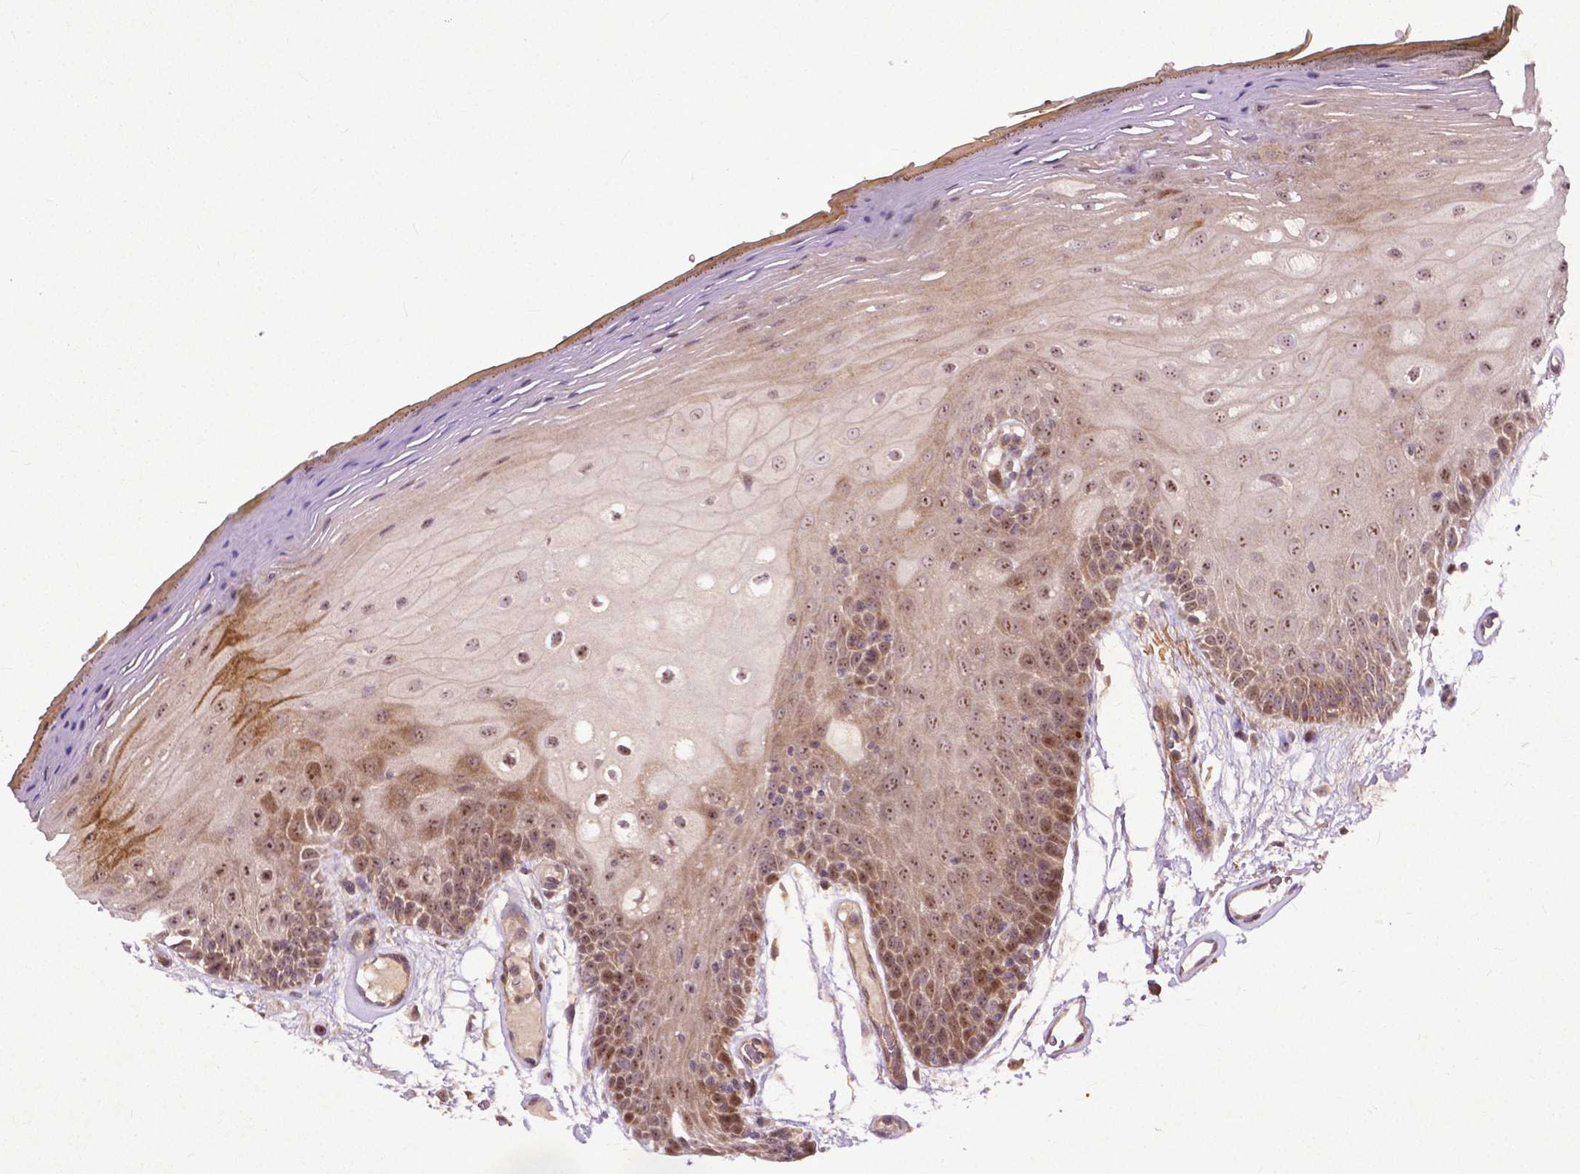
{"staining": {"intensity": "moderate", "quantity": ">75%", "location": "cytoplasmic/membranous,nuclear"}, "tissue": "oral mucosa", "cell_type": "Squamous epithelial cells", "image_type": "normal", "snomed": [{"axis": "morphology", "description": "Normal tissue, NOS"}, {"axis": "morphology", "description": "Squamous cell carcinoma, NOS"}, {"axis": "topography", "description": "Oral tissue"}, {"axis": "topography", "description": "Head-Neck"}], "caption": "There is medium levels of moderate cytoplasmic/membranous,nuclear staining in squamous epithelial cells of benign oral mucosa, as demonstrated by immunohistochemical staining (brown color).", "gene": "PARP3", "patient": {"sex": "male", "age": 52}}